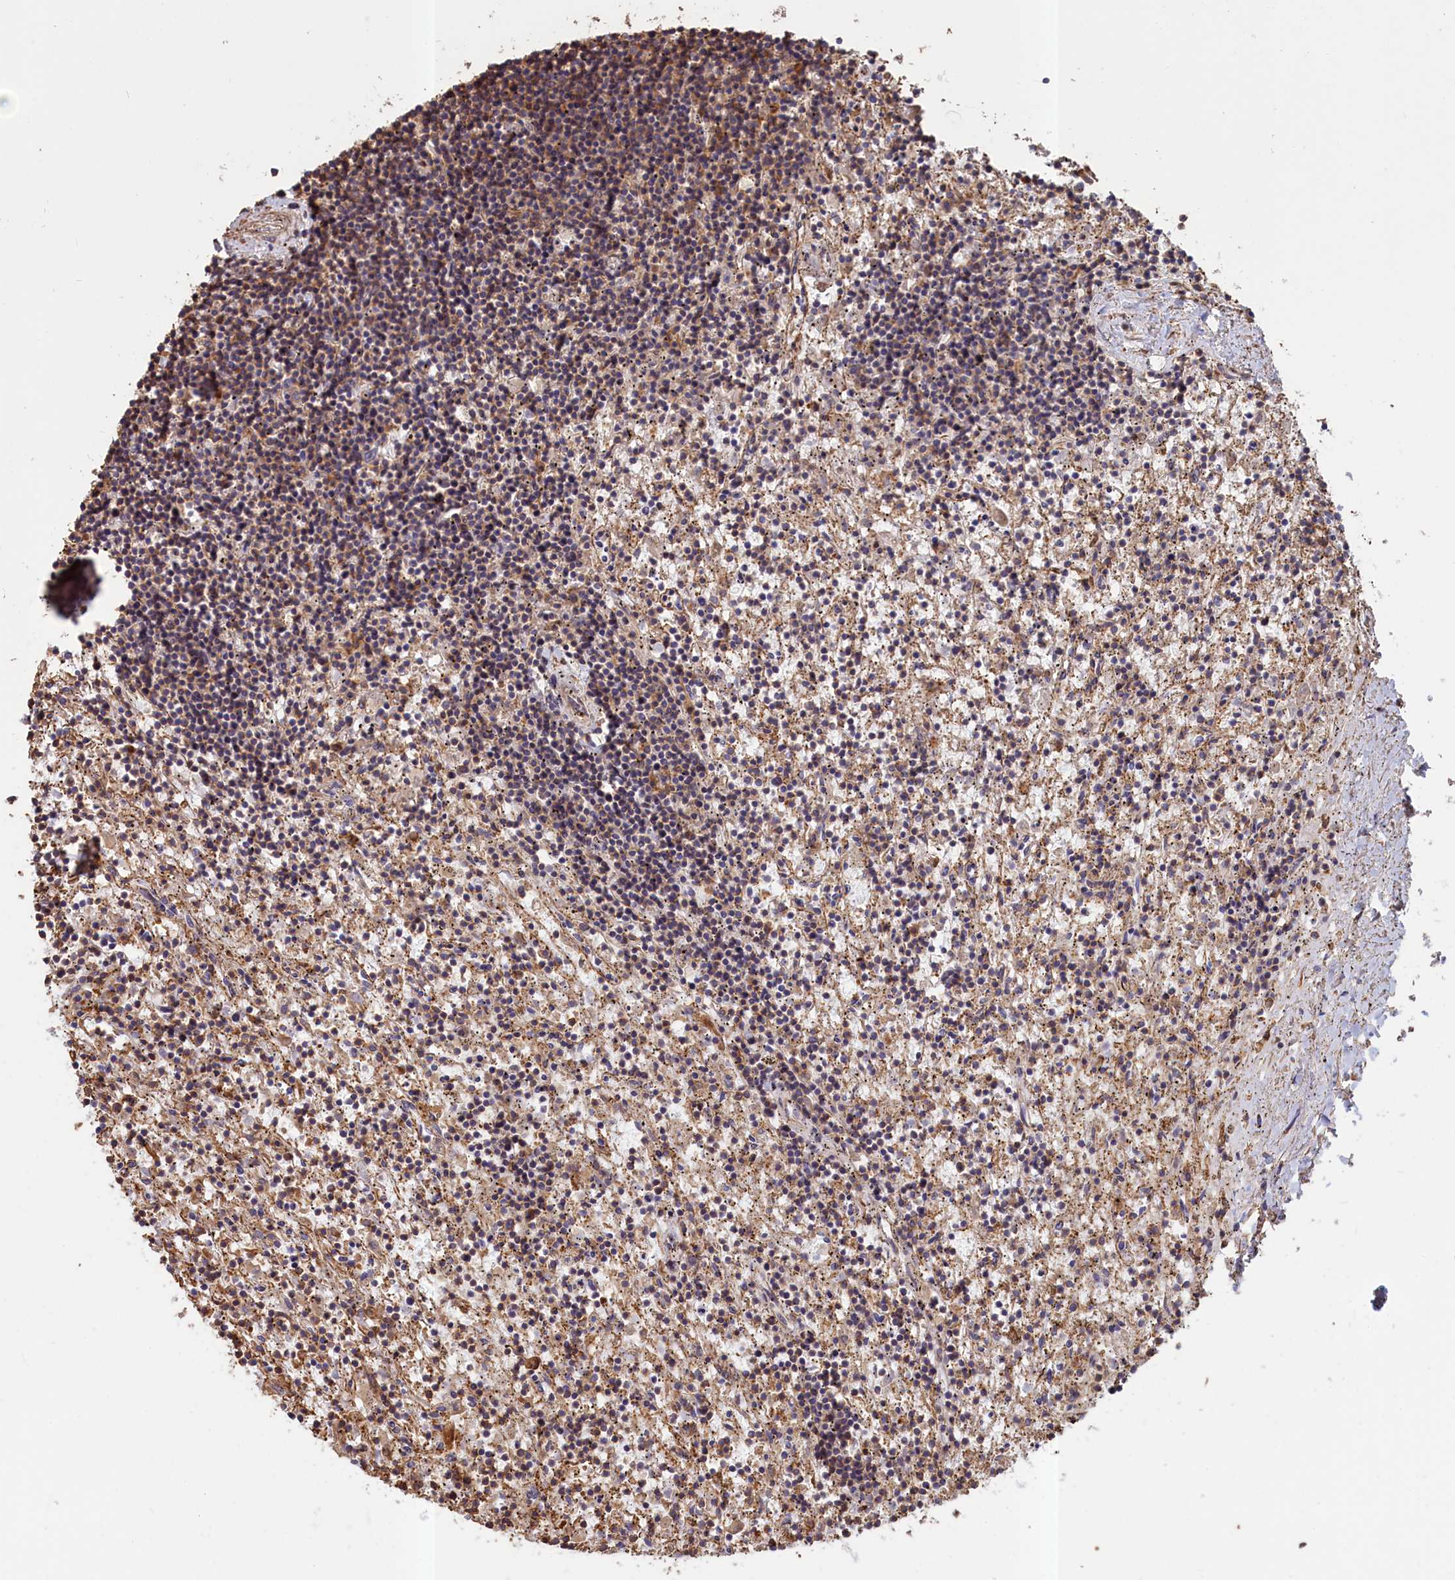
{"staining": {"intensity": "weak", "quantity": "25%-75%", "location": "cytoplasmic/membranous"}, "tissue": "lymphoma", "cell_type": "Tumor cells", "image_type": "cancer", "snomed": [{"axis": "morphology", "description": "Malignant lymphoma, non-Hodgkin's type, Low grade"}, {"axis": "topography", "description": "Spleen"}], "caption": "A brown stain highlights weak cytoplasmic/membranous staining of a protein in human lymphoma tumor cells.", "gene": "ANKRD27", "patient": {"sex": "male", "age": 76}}